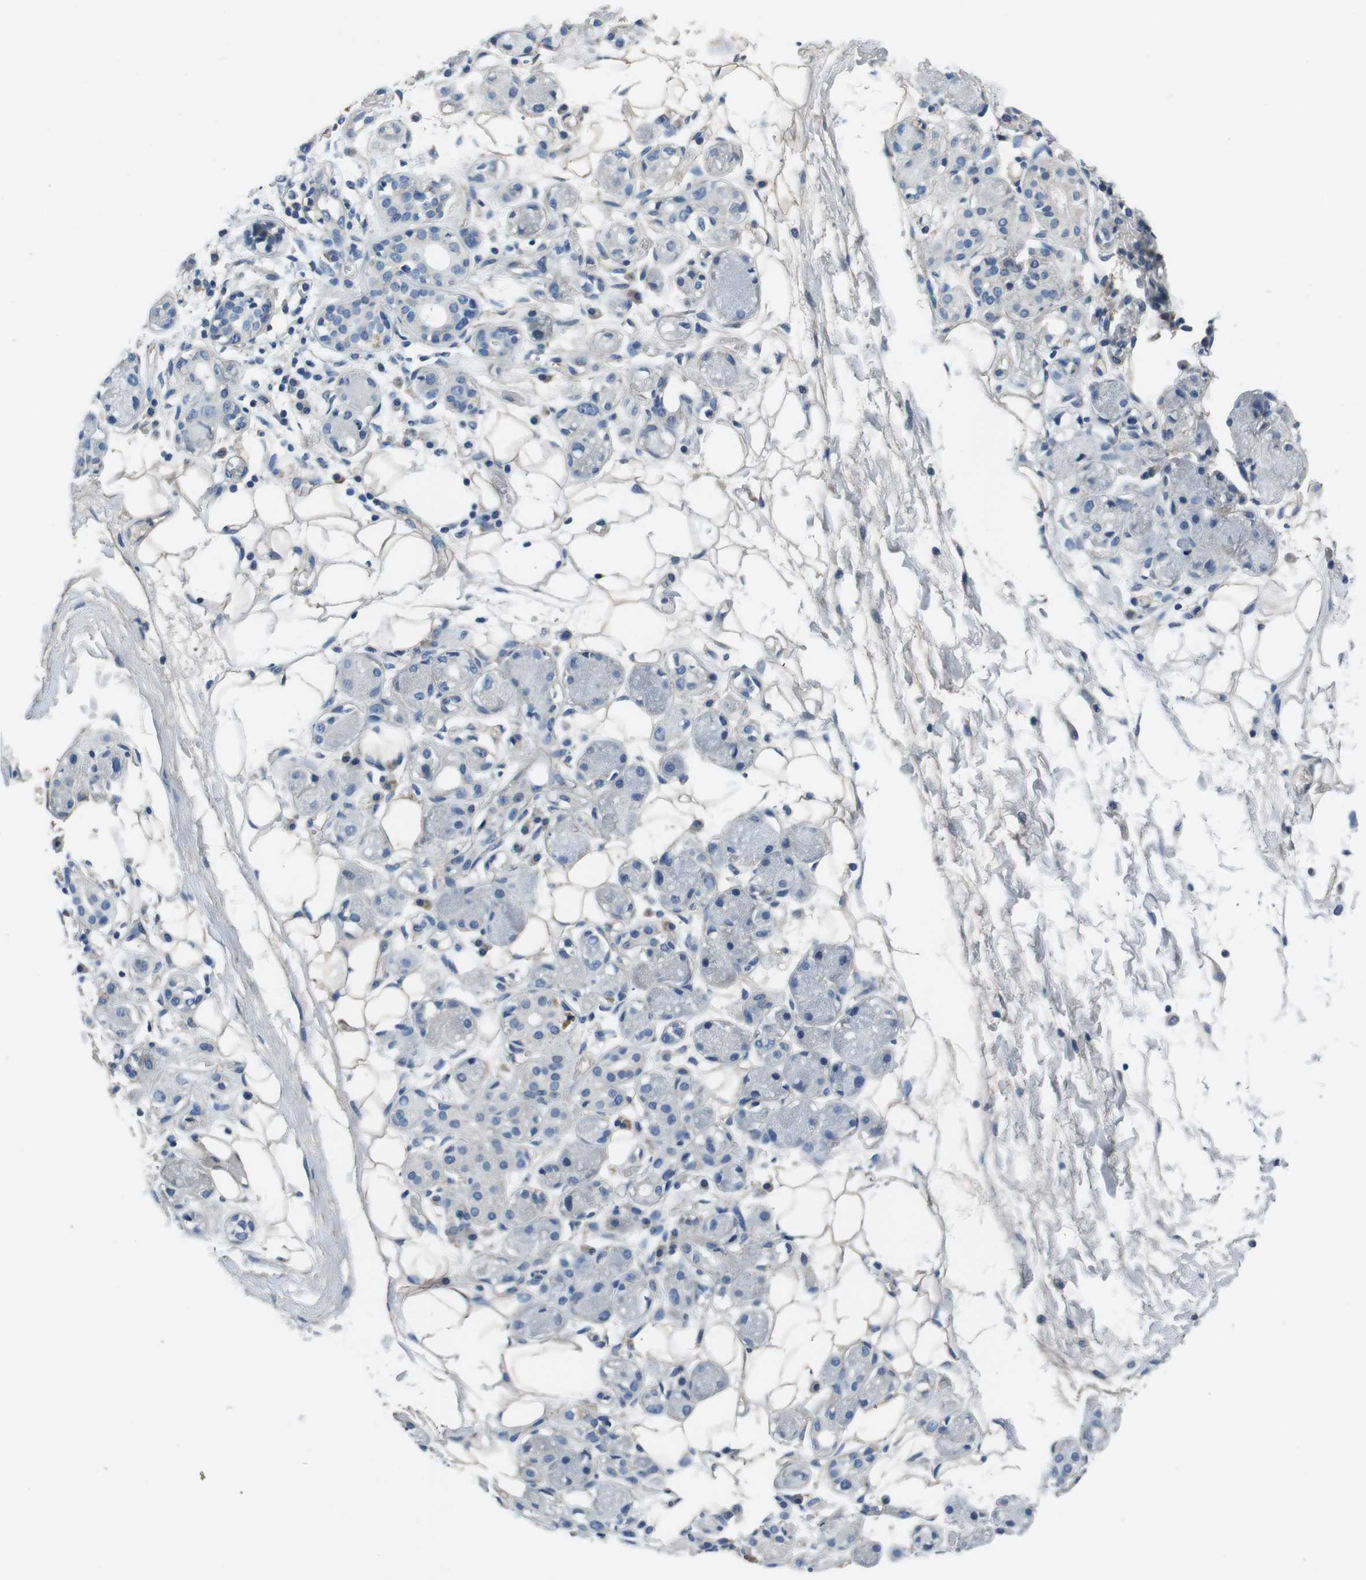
{"staining": {"intensity": "weak", "quantity": "25%-75%", "location": "cytoplasmic/membranous"}, "tissue": "adipose tissue", "cell_type": "Adipocytes", "image_type": "normal", "snomed": [{"axis": "morphology", "description": "Normal tissue, NOS"}, {"axis": "morphology", "description": "Inflammation, NOS"}, {"axis": "topography", "description": "Vascular tissue"}, {"axis": "topography", "description": "Salivary gland"}], "caption": "Weak cytoplasmic/membranous expression for a protein is seen in about 25%-75% of adipocytes of normal adipose tissue using IHC.", "gene": "CASQ1", "patient": {"sex": "female", "age": 75}}